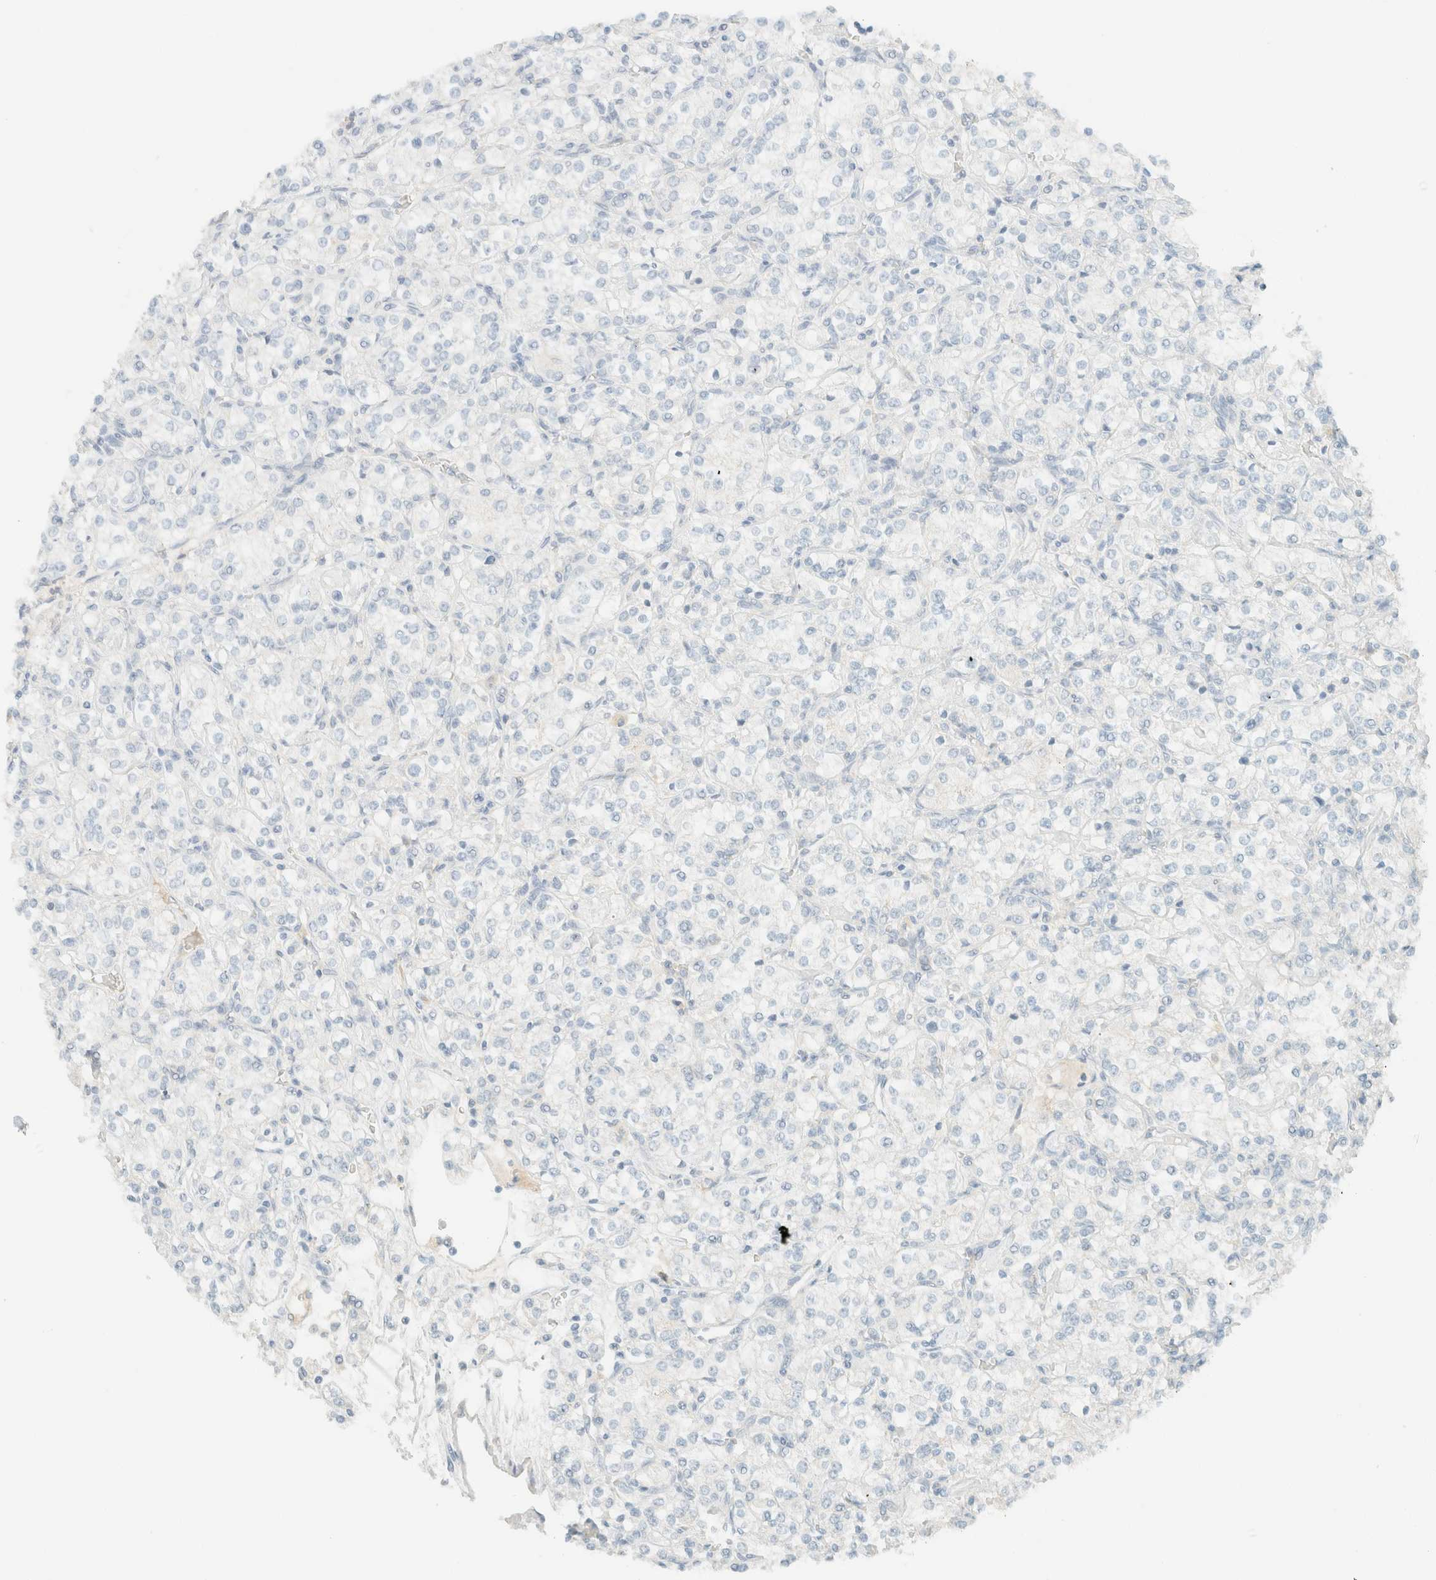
{"staining": {"intensity": "negative", "quantity": "none", "location": "none"}, "tissue": "renal cancer", "cell_type": "Tumor cells", "image_type": "cancer", "snomed": [{"axis": "morphology", "description": "Adenocarcinoma, NOS"}, {"axis": "topography", "description": "Kidney"}], "caption": "This is an IHC micrograph of human adenocarcinoma (renal). There is no staining in tumor cells.", "gene": "GPA33", "patient": {"sex": "male", "age": 77}}